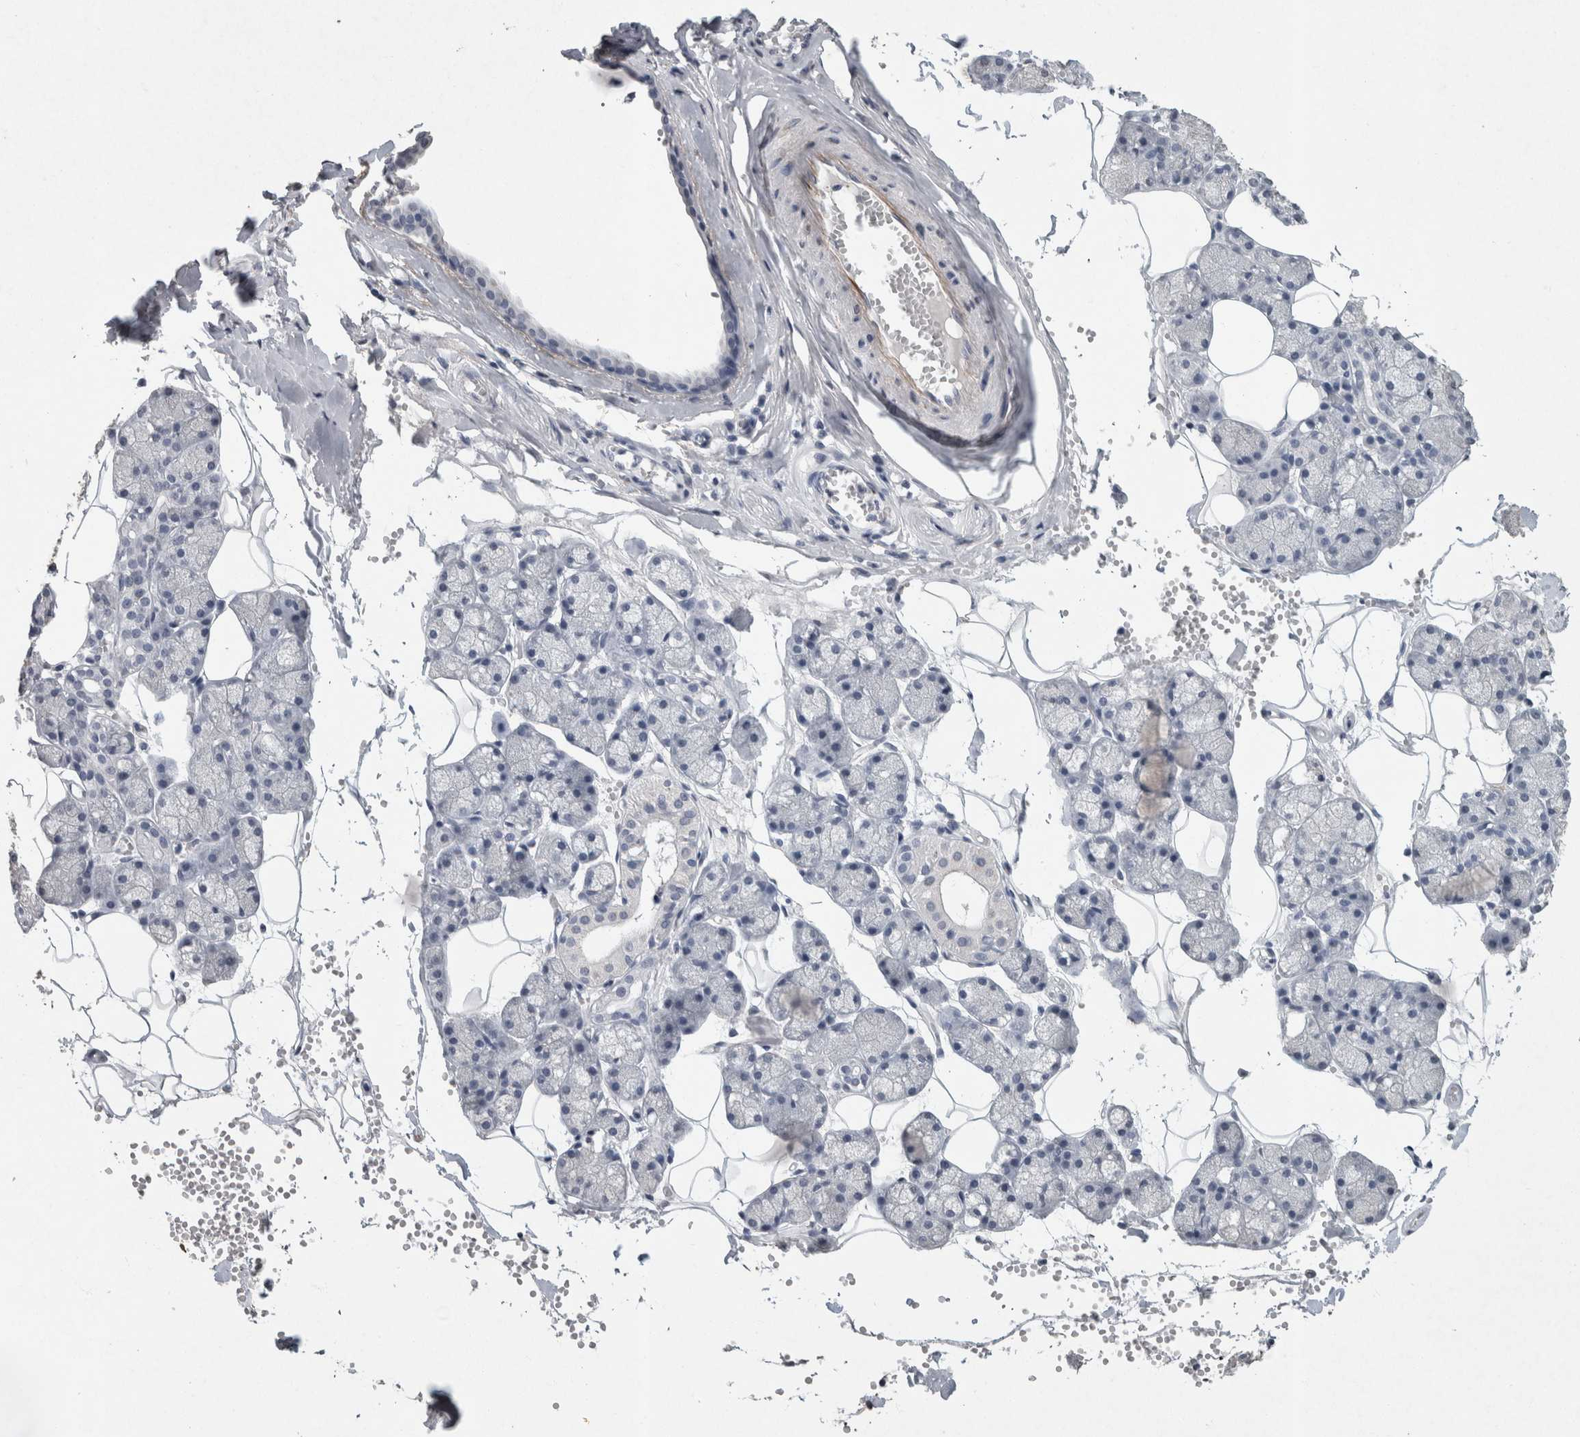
{"staining": {"intensity": "negative", "quantity": "none", "location": "none"}, "tissue": "salivary gland", "cell_type": "Glandular cells", "image_type": "normal", "snomed": [{"axis": "morphology", "description": "Normal tissue, NOS"}, {"axis": "topography", "description": "Salivary gland"}], "caption": "An immunohistochemistry (IHC) image of normal salivary gland is shown. There is no staining in glandular cells of salivary gland. (Stains: DAB IHC with hematoxylin counter stain, Microscopy: brightfield microscopy at high magnification).", "gene": "LTBP1", "patient": {"sex": "male", "age": 62}}